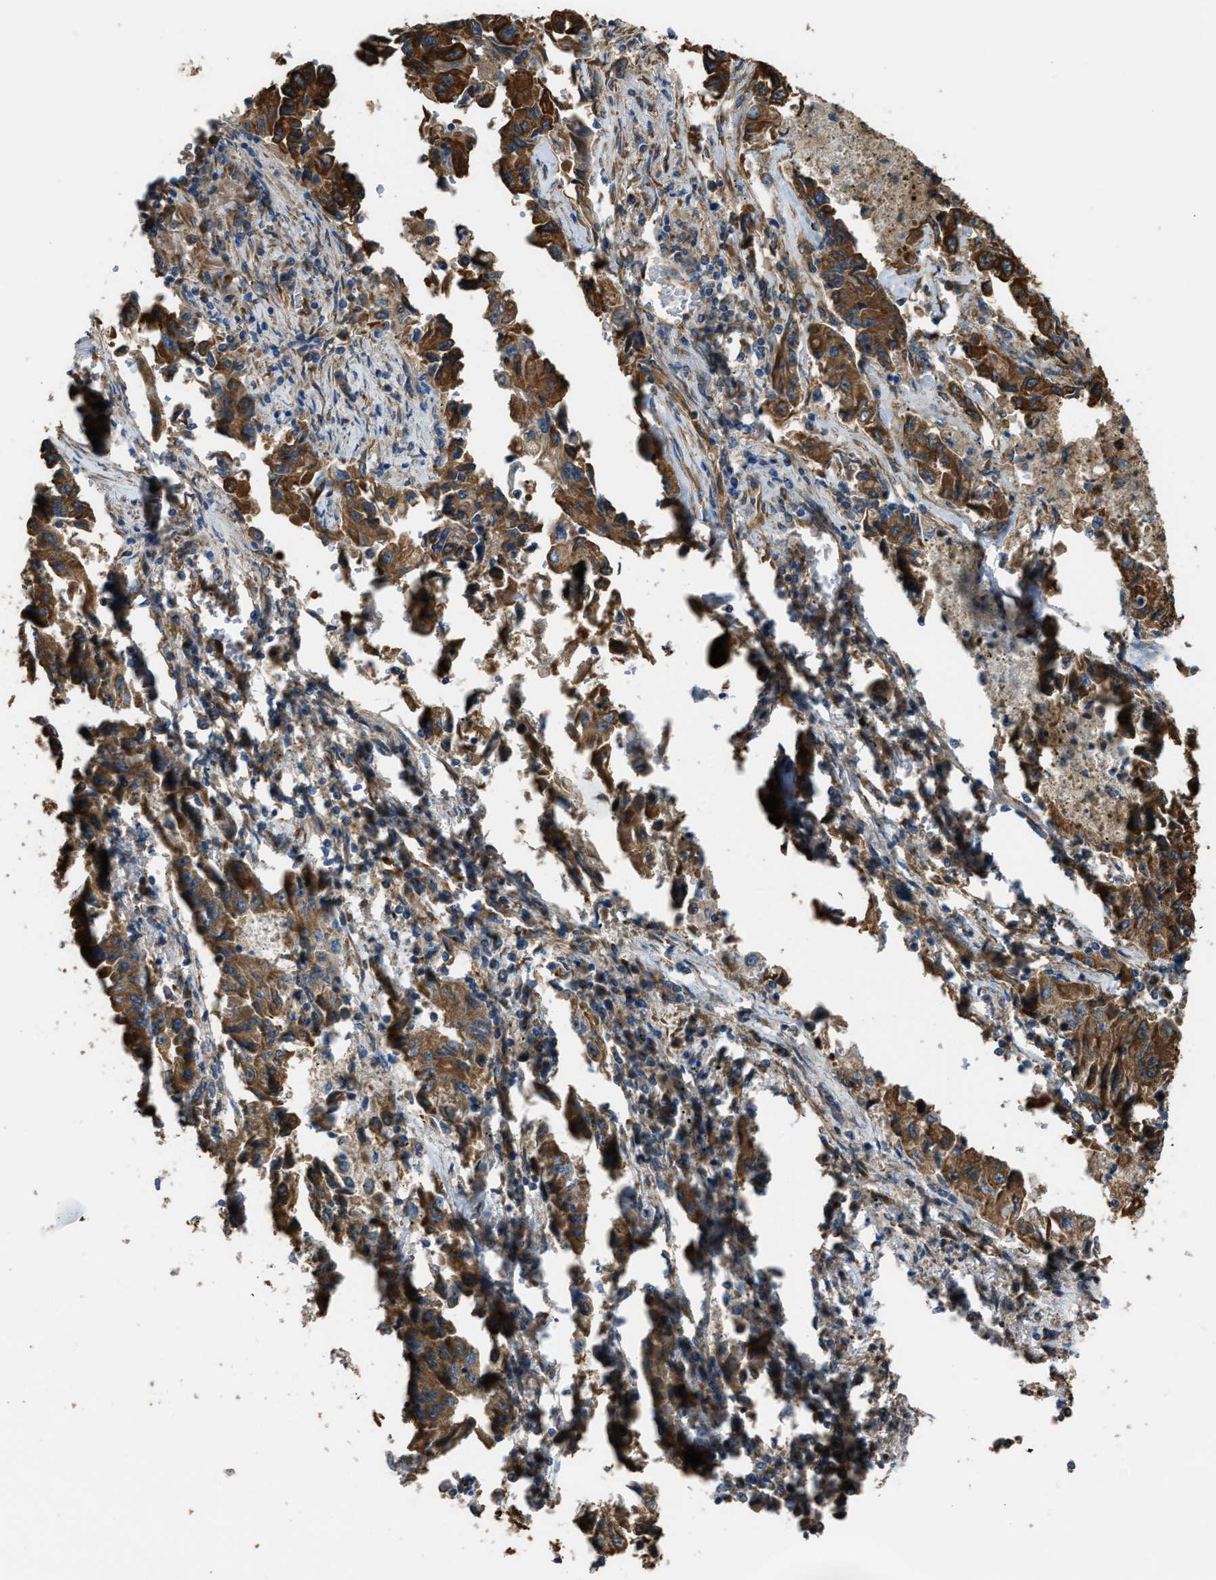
{"staining": {"intensity": "strong", "quantity": ">75%", "location": "cytoplasmic/membranous"}, "tissue": "lung cancer", "cell_type": "Tumor cells", "image_type": "cancer", "snomed": [{"axis": "morphology", "description": "Adenocarcinoma, NOS"}, {"axis": "topography", "description": "Lung"}], "caption": "A micrograph of lung cancer (adenocarcinoma) stained for a protein demonstrates strong cytoplasmic/membranous brown staining in tumor cells.", "gene": "TRPC1", "patient": {"sex": "female", "age": 51}}